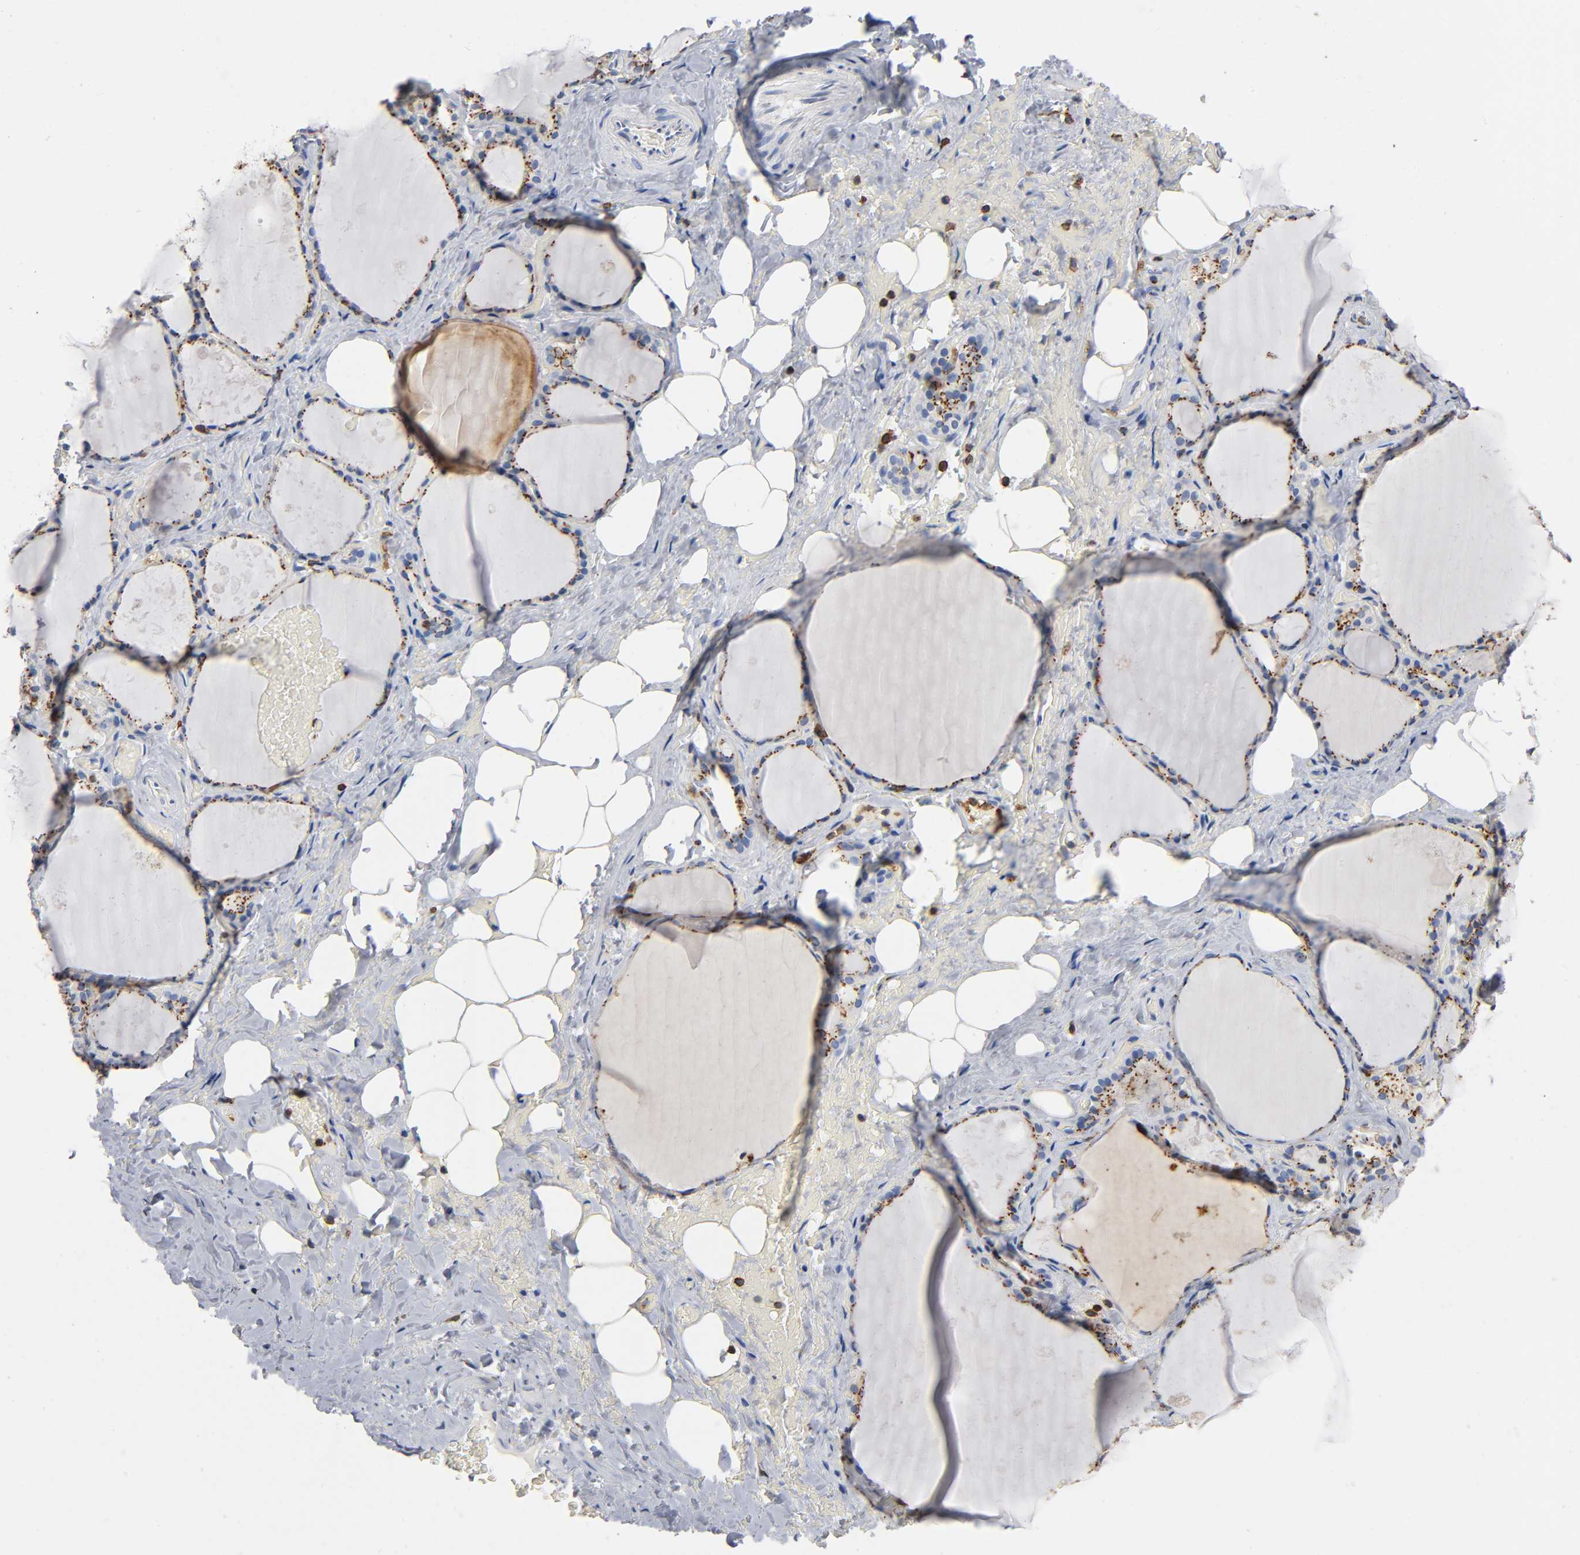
{"staining": {"intensity": "moderate", "quantity": ">75%", "location": "cytoplasmic/membranous"}, "tissue": "thyroid gland", "cell_type": "Glandular cells", "image_type": "normal", "snomed": [{"axis": "morphology", "description": "Normal tissue, NOS"}, {"axis": "topography", "description": "Thyroid gland"}], "caption": "Glandular cells reveal medium levels of moderate cytoplasmic/membranous expression in about >75% of cells in benign thyroid gland. Using DAB (brown) and hematoxylin (blue) stains, captured at high magnification using brightfield microscopy.", "gene": "CAPN10", "patient": {"sex": "male", "age": 61}}